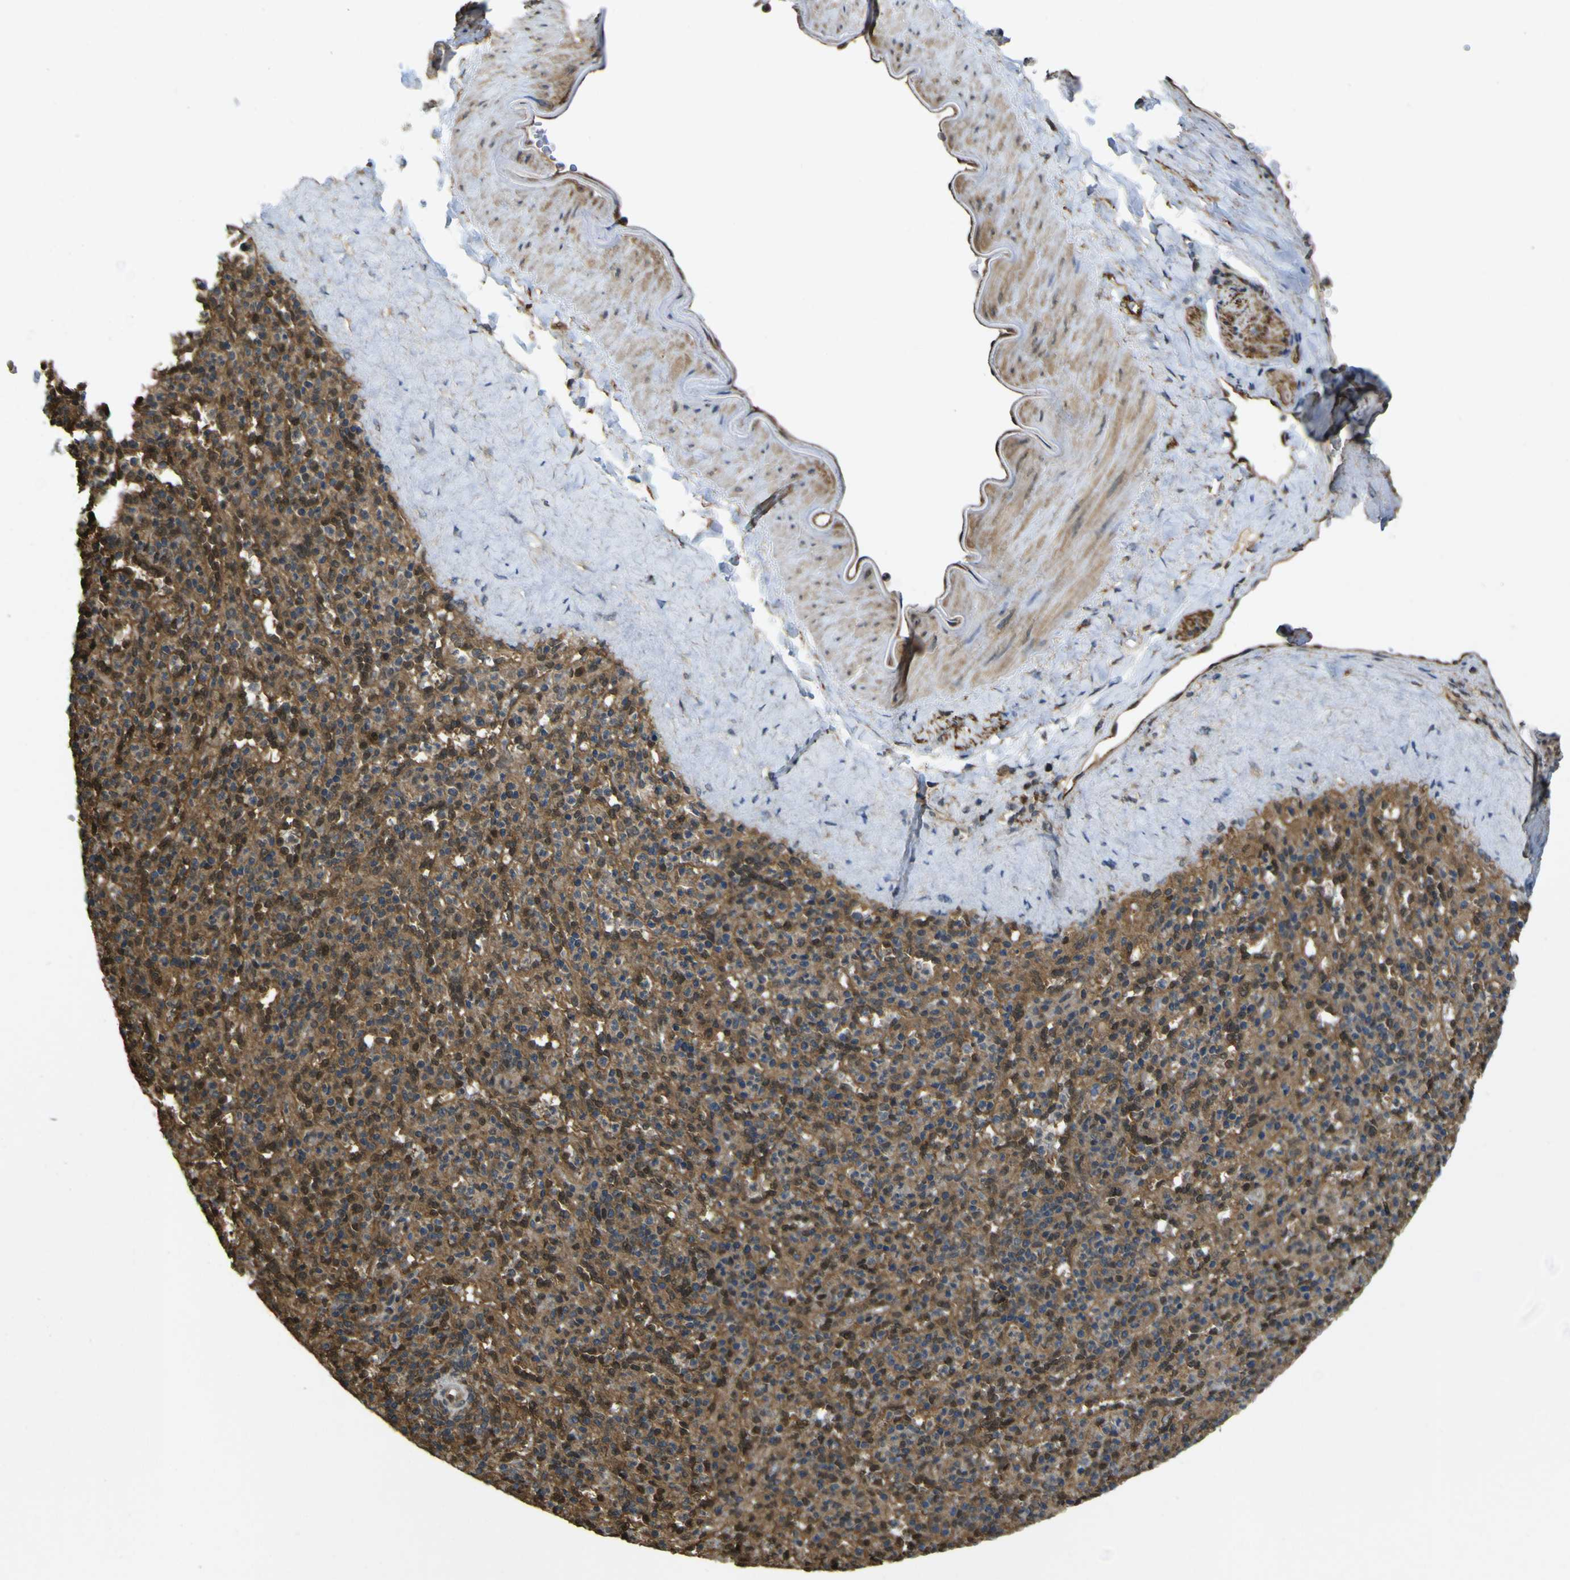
{"staining": {"intensity": "moderate", "quantity": ">75%", "location": "cytoplasmic/membranous,nuclear"}, "tissue": "spleen", "cell_type": "Cells in red pulp", "image_type": "normal", "snomed": [{"axis": "morphology", "description": "Normal tissue, NOS"}, {"axis": "topography", "description": "Spleen"}], "caption": "IHC (DAB) staining of benign human spleen exhibits moderate cytoplasmic/membranous,nuclear protein staining in approximately >75% of cells in red pulp. Using DAB (3,3'-diaminobenzidine) (brown) and hematoxylin (blue) stains, captured at high magnification using brightfield microscopy.", "gene": "YWHAG", "patient": {"sex": "male", "age": 36}}